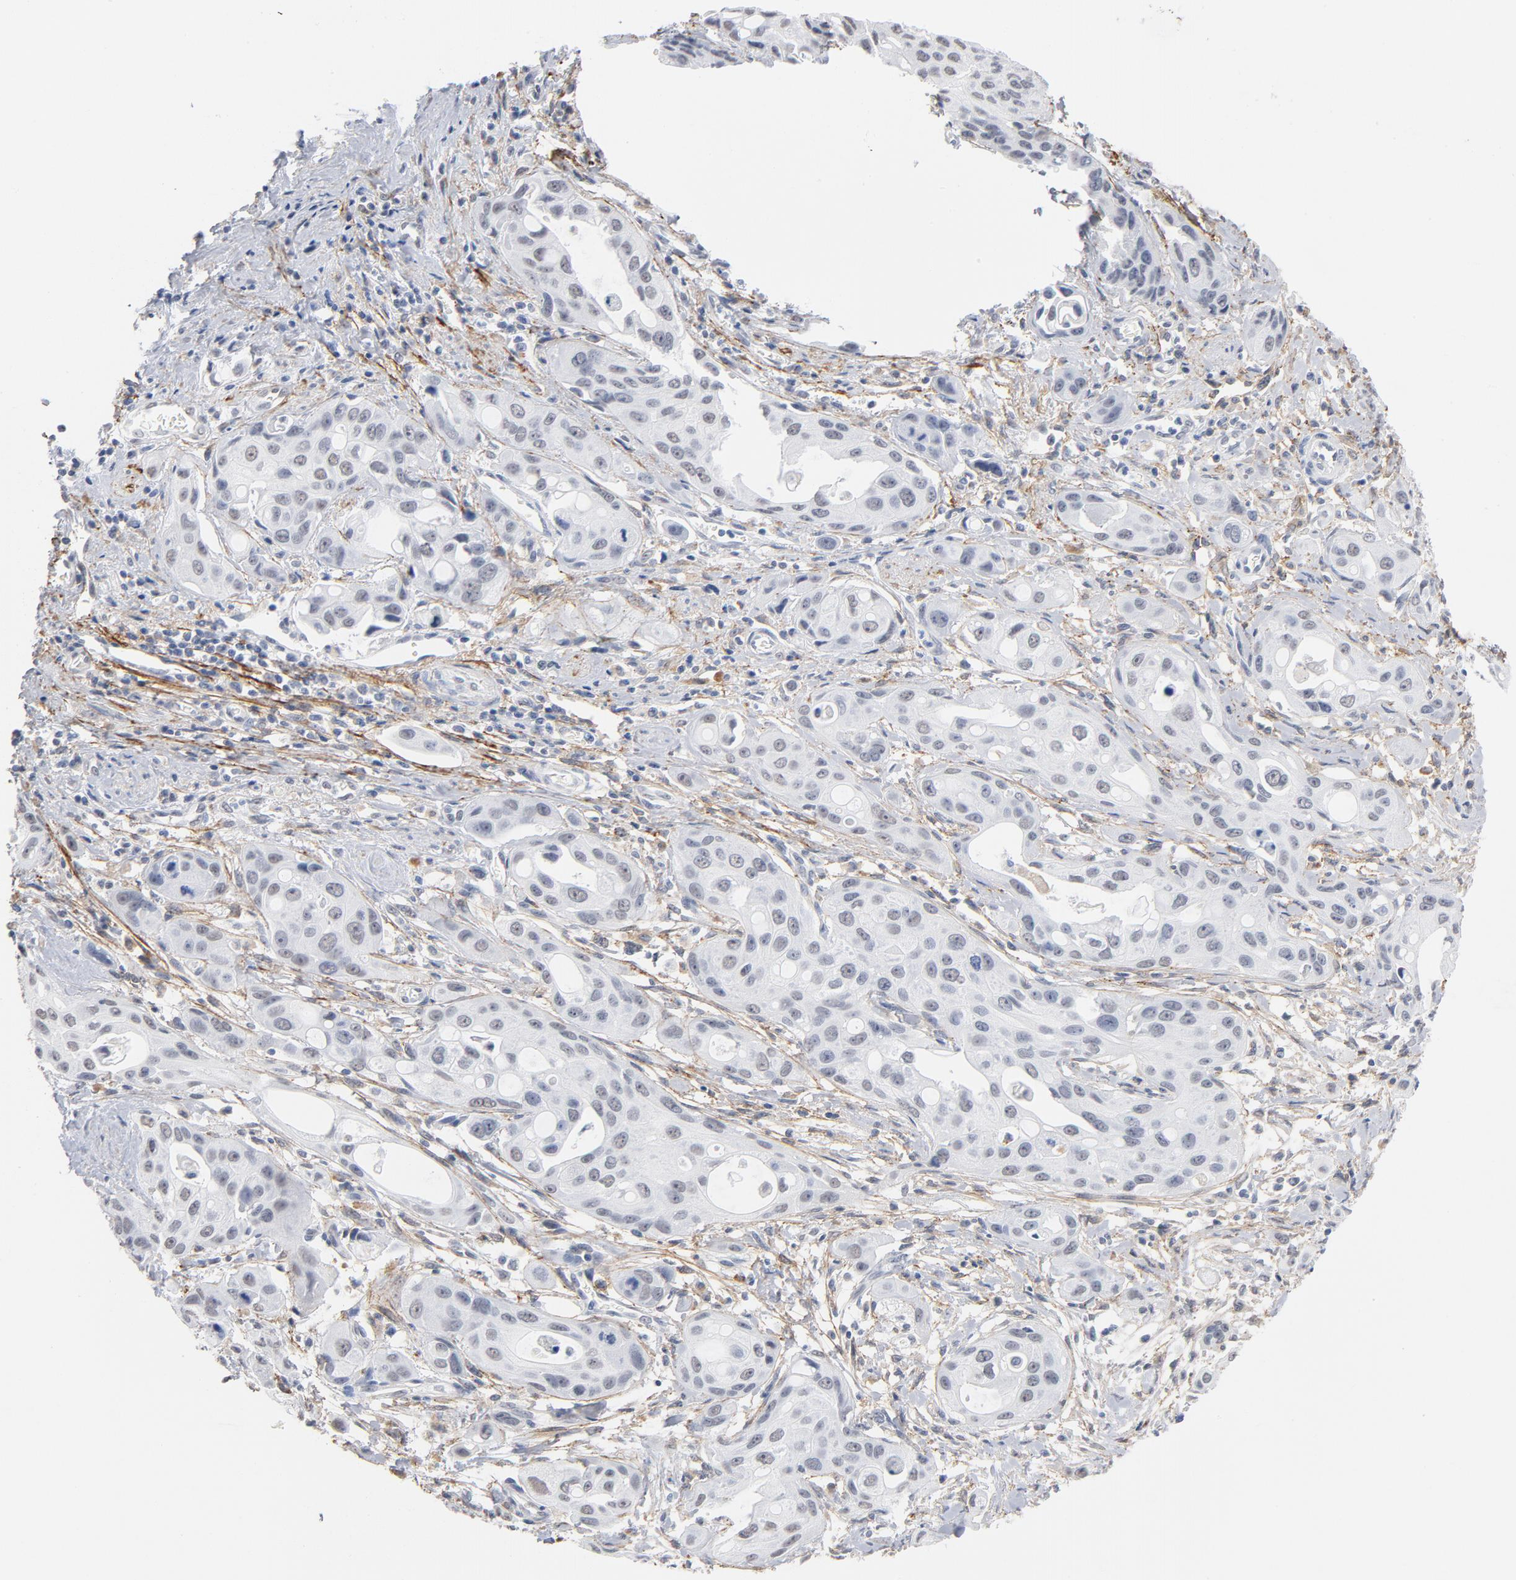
{"staining": {"intensity": "negative", "quantity": "none", "location": "none"}, "tissue": "pancreatic cancer", "cell_type": "Tumor cells", "image_type": "cancer", "snomed": [{"axis": "morphology", "description": "Adenocarcinoma, NOS"}, {"axis": "topography", "description": "Pancreas"}], "caption": "The image displays no significant positivity in tumor cells of pancreatic cancer.", "gene": "LTBP2", "patient": {"sex": "female", "age": 60}}